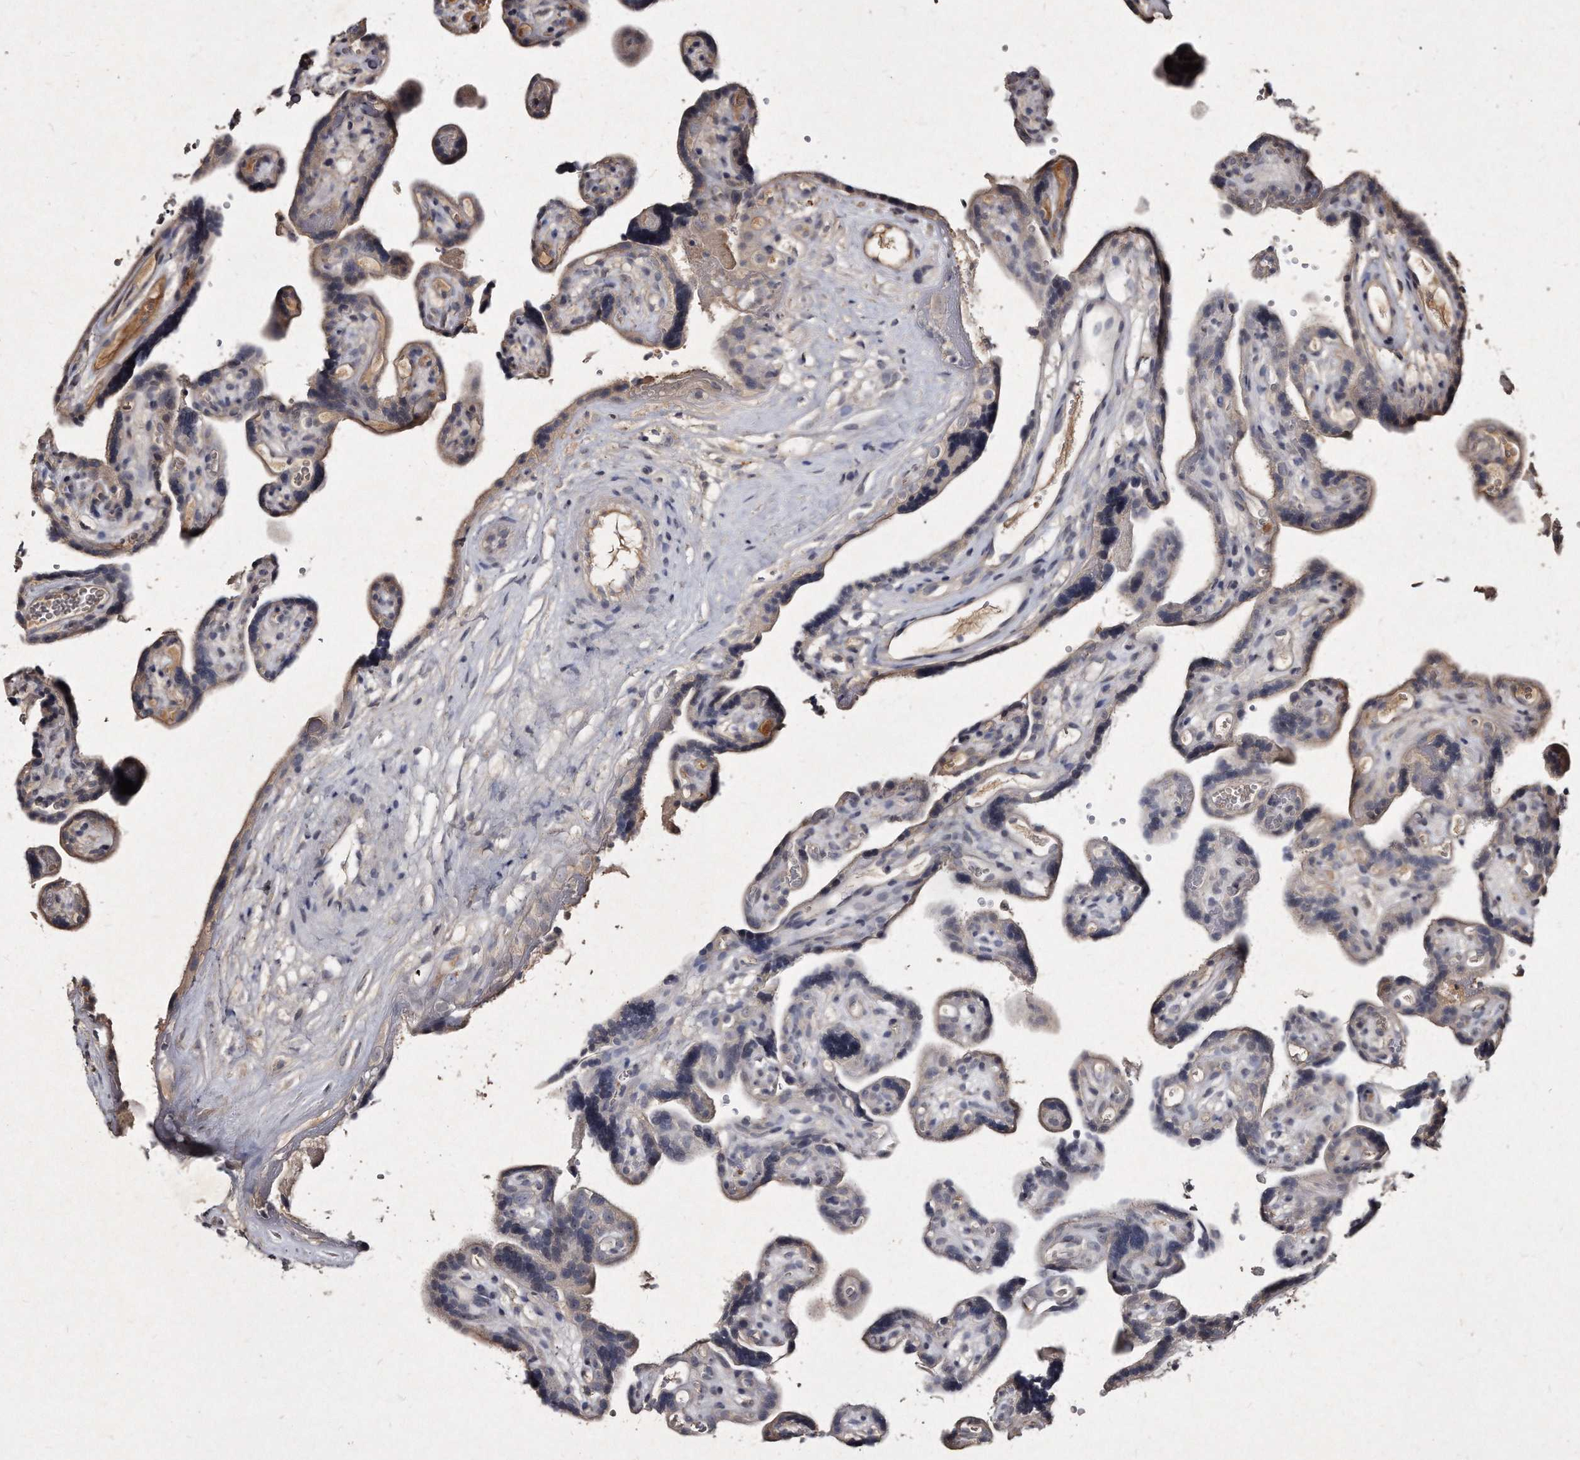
{"staining": {"intensity": "weak", "quantity": "25%-75%", "location": "cytoplasmic/membranous"}, "tissue": "placenta", "cell_type": "Decidual cells", "image_type": "normal", "snomed": [{"axis": "morphology", "description": "Normal tissue, NOS"}, {"axis": "topography", "description": "Placenta"}], "caption": "Placenta stained with IHC displays weak cytoplasmic/membranous expression in about 25%-75% of decidual cells. The staining was performed using DAB (3,3'-diaminobenzidine) to visualize the protein expression in brown, while the nuclei were stained in blue with hematoxylin (Magnification: 20x).", "gene": "KLHDC3", "patient": {"sex": "female", "age": 30}}